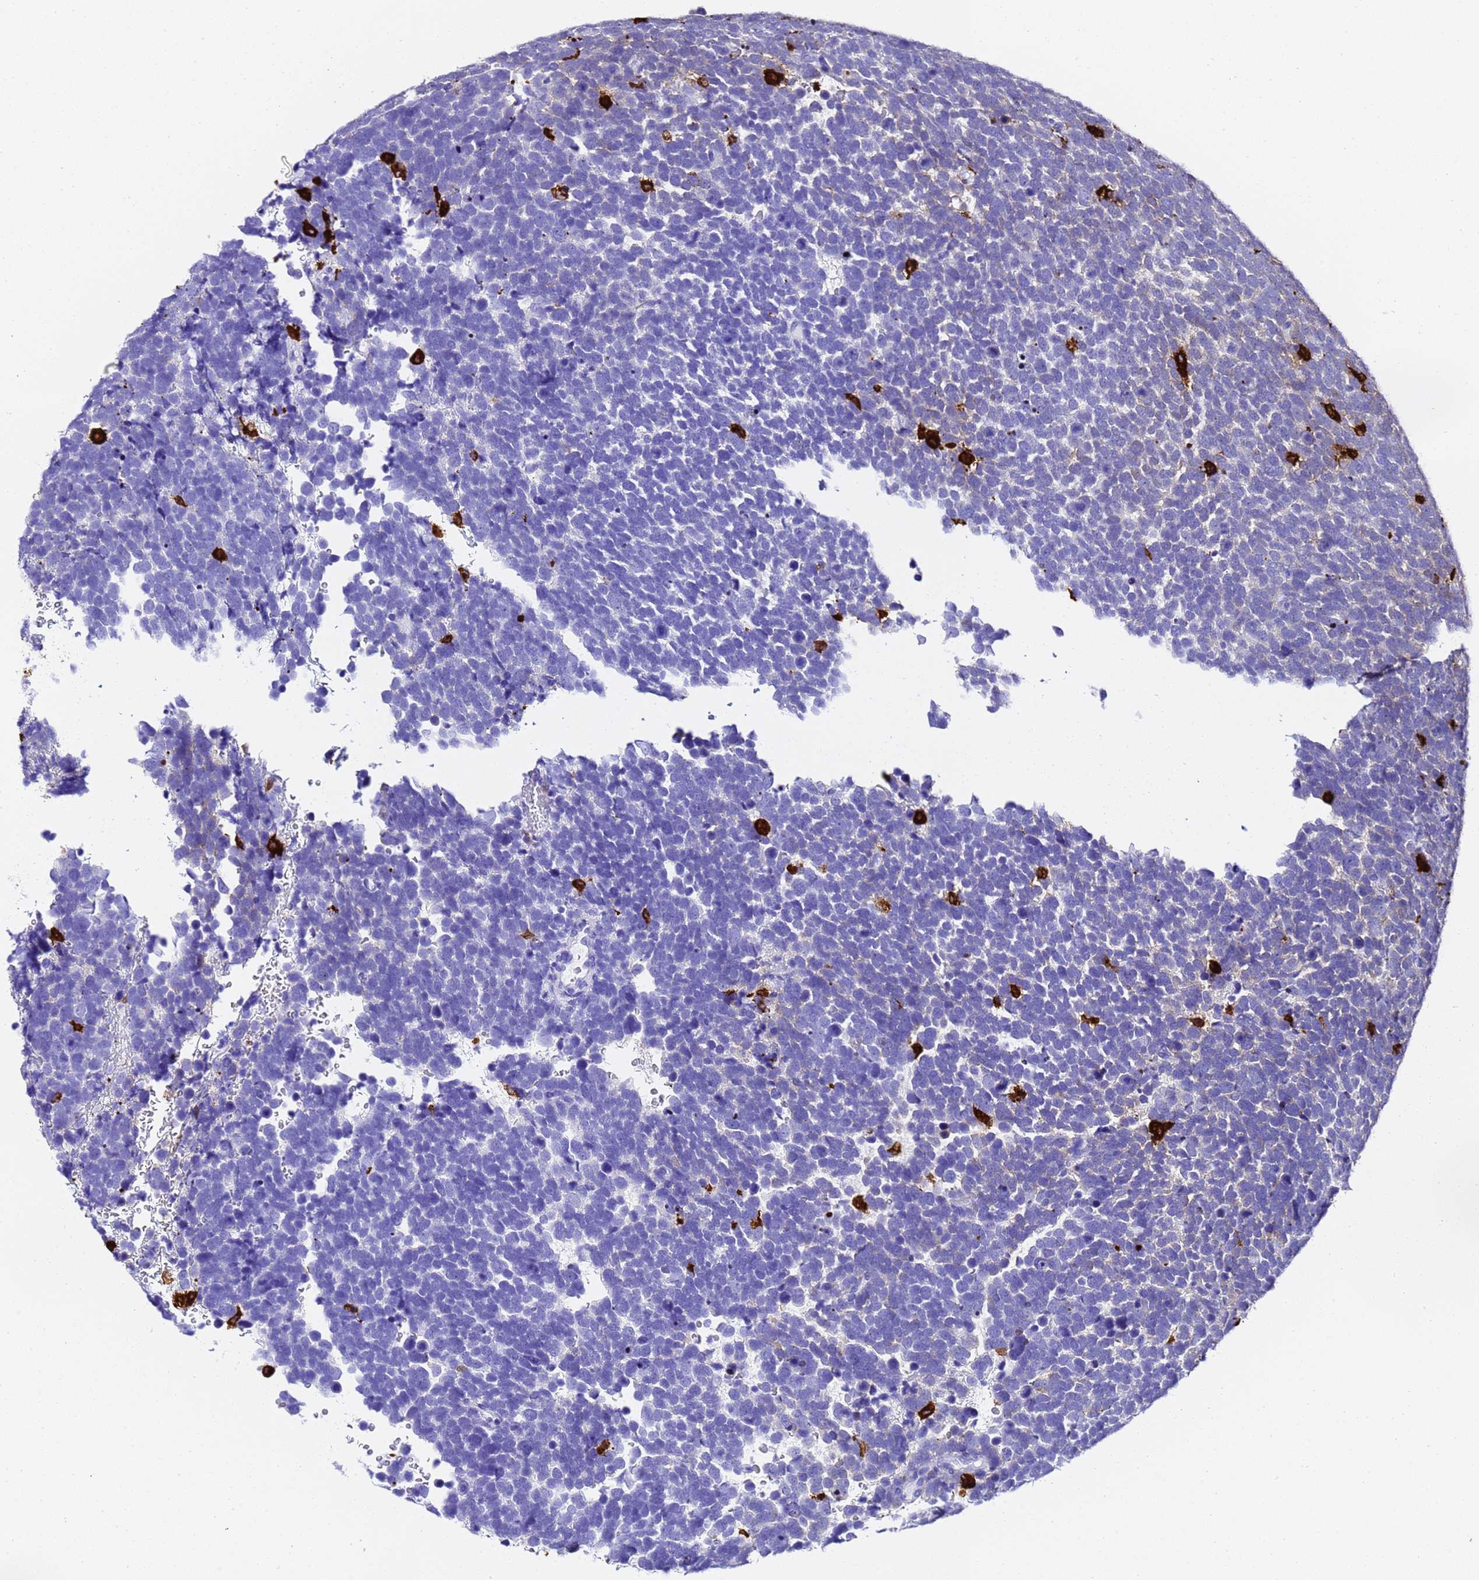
{"staining": {"intensity": "weak", "quantity": "<25%", "location": "cytoplasmic/membranous"}, "tissue": "urothelial cancer", "cell_type": "Tumor cells", "image_type": "cancer", "snomed": [{"axis": "morphology", "description": "Urothelial carcinoma, High grade"}, {"axis": "topography", "description": "Urinary bladder"}], "caption": "High-grade urothelial carcinoma stained for a protein using IHC reveals no expression tumor cells.", "gene": "FTL", "patient": {"sex": "female", "age": 82}}